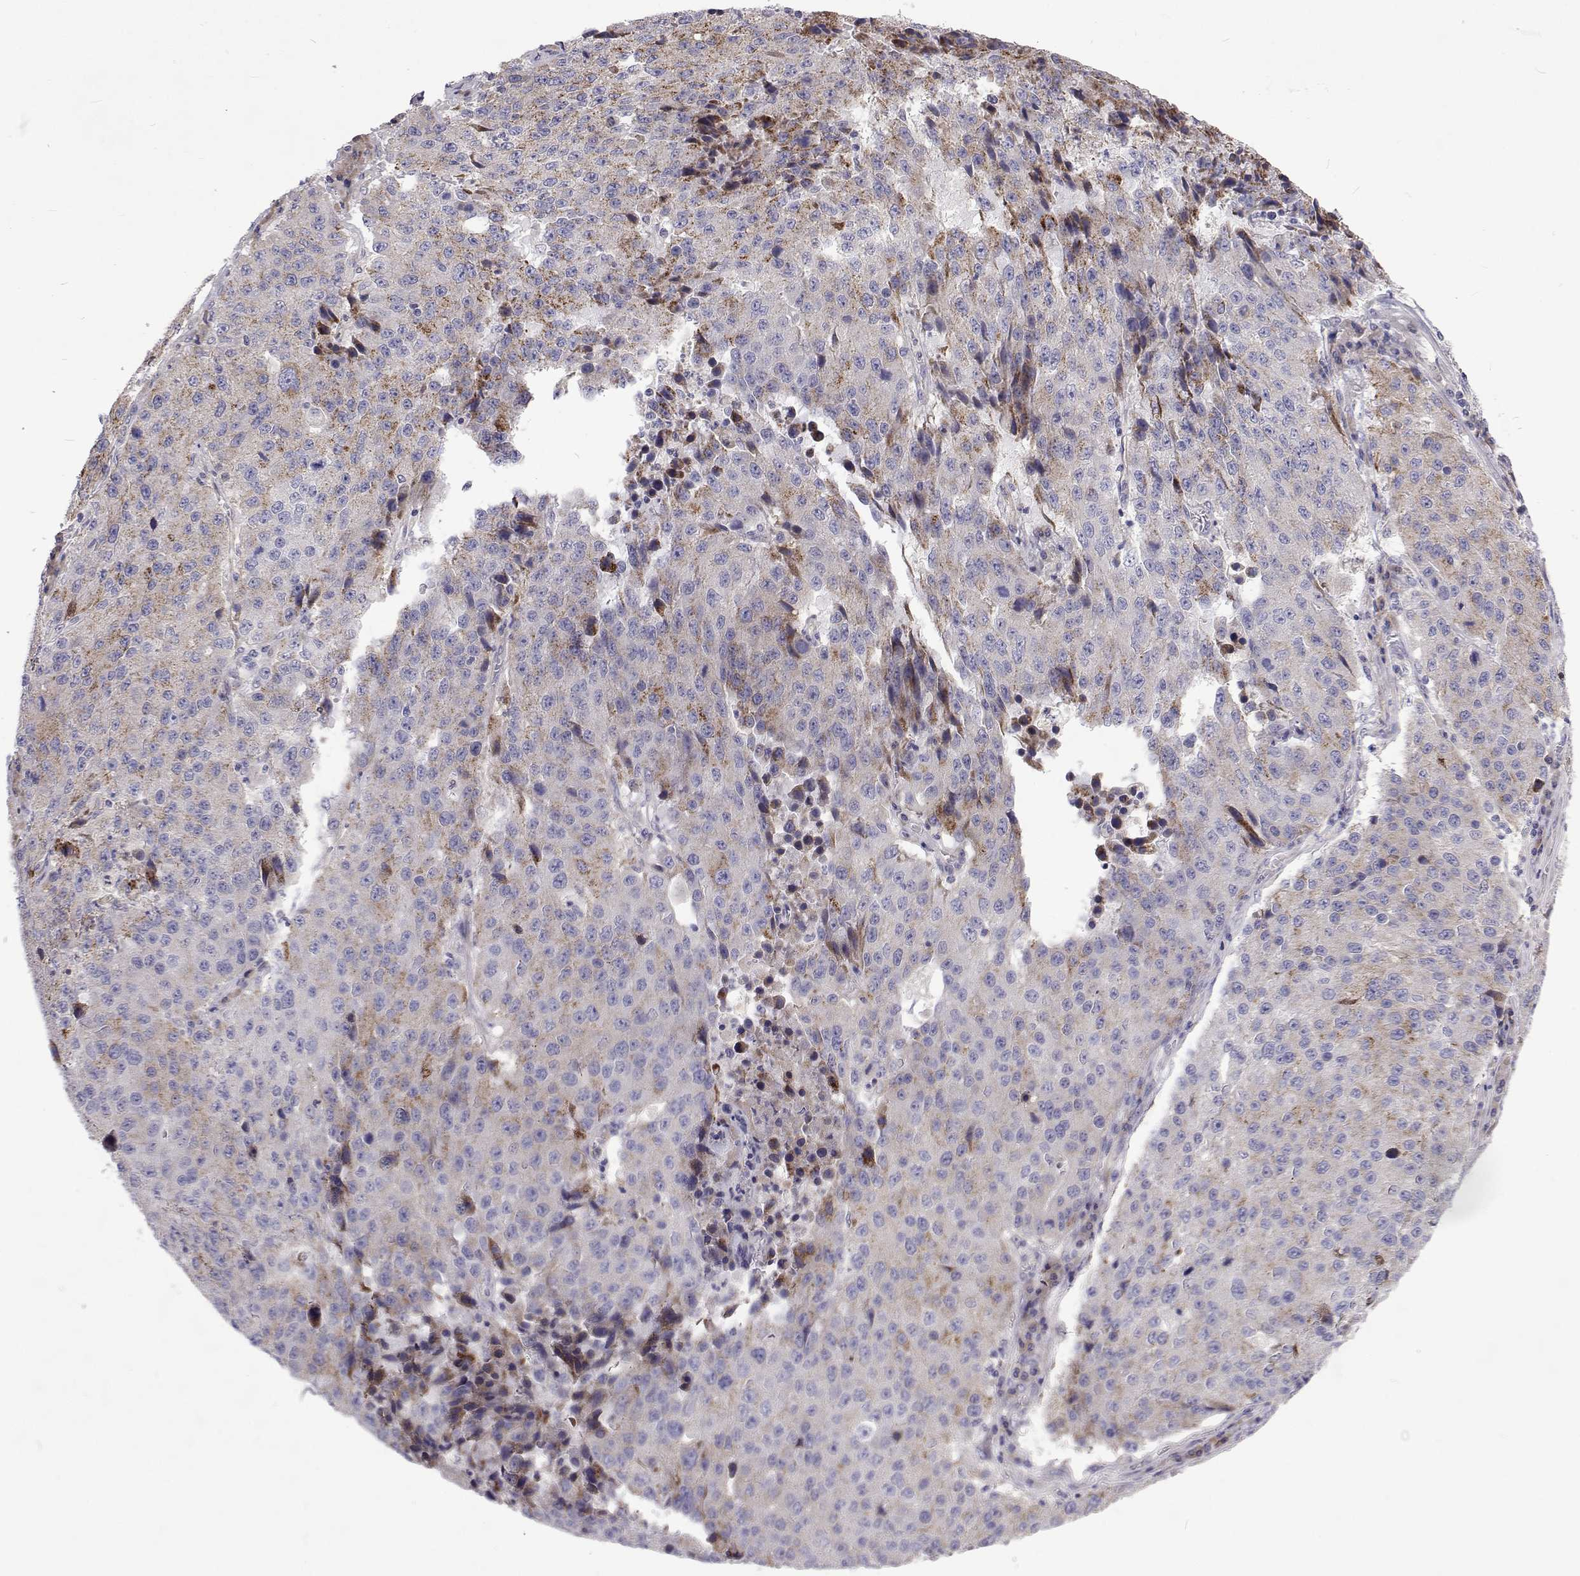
{"staining": {"intensity": "weak", "quantity": "<25%", "location": "cytoplasmic/membranous"}, "tissue": "stomach cancer", "cell_type": "Tumor cells", "image_type": "cancer", "snomed": [{"axis": "morphology", "description": "Adenocarcinoma, NOS"}, {"axis": "topography", "description": "Stomach"}], "caption": "Tumor cells show no significant positivity in stomach adenocarcinoma. Brightfield microscopy of immunohistochemistry (IHC) stained with DAB (brown) and hematoxylin (blue), captured at high magnification.", "gene": "NPR3", "patient": {"sex": "male", "age": 71}}